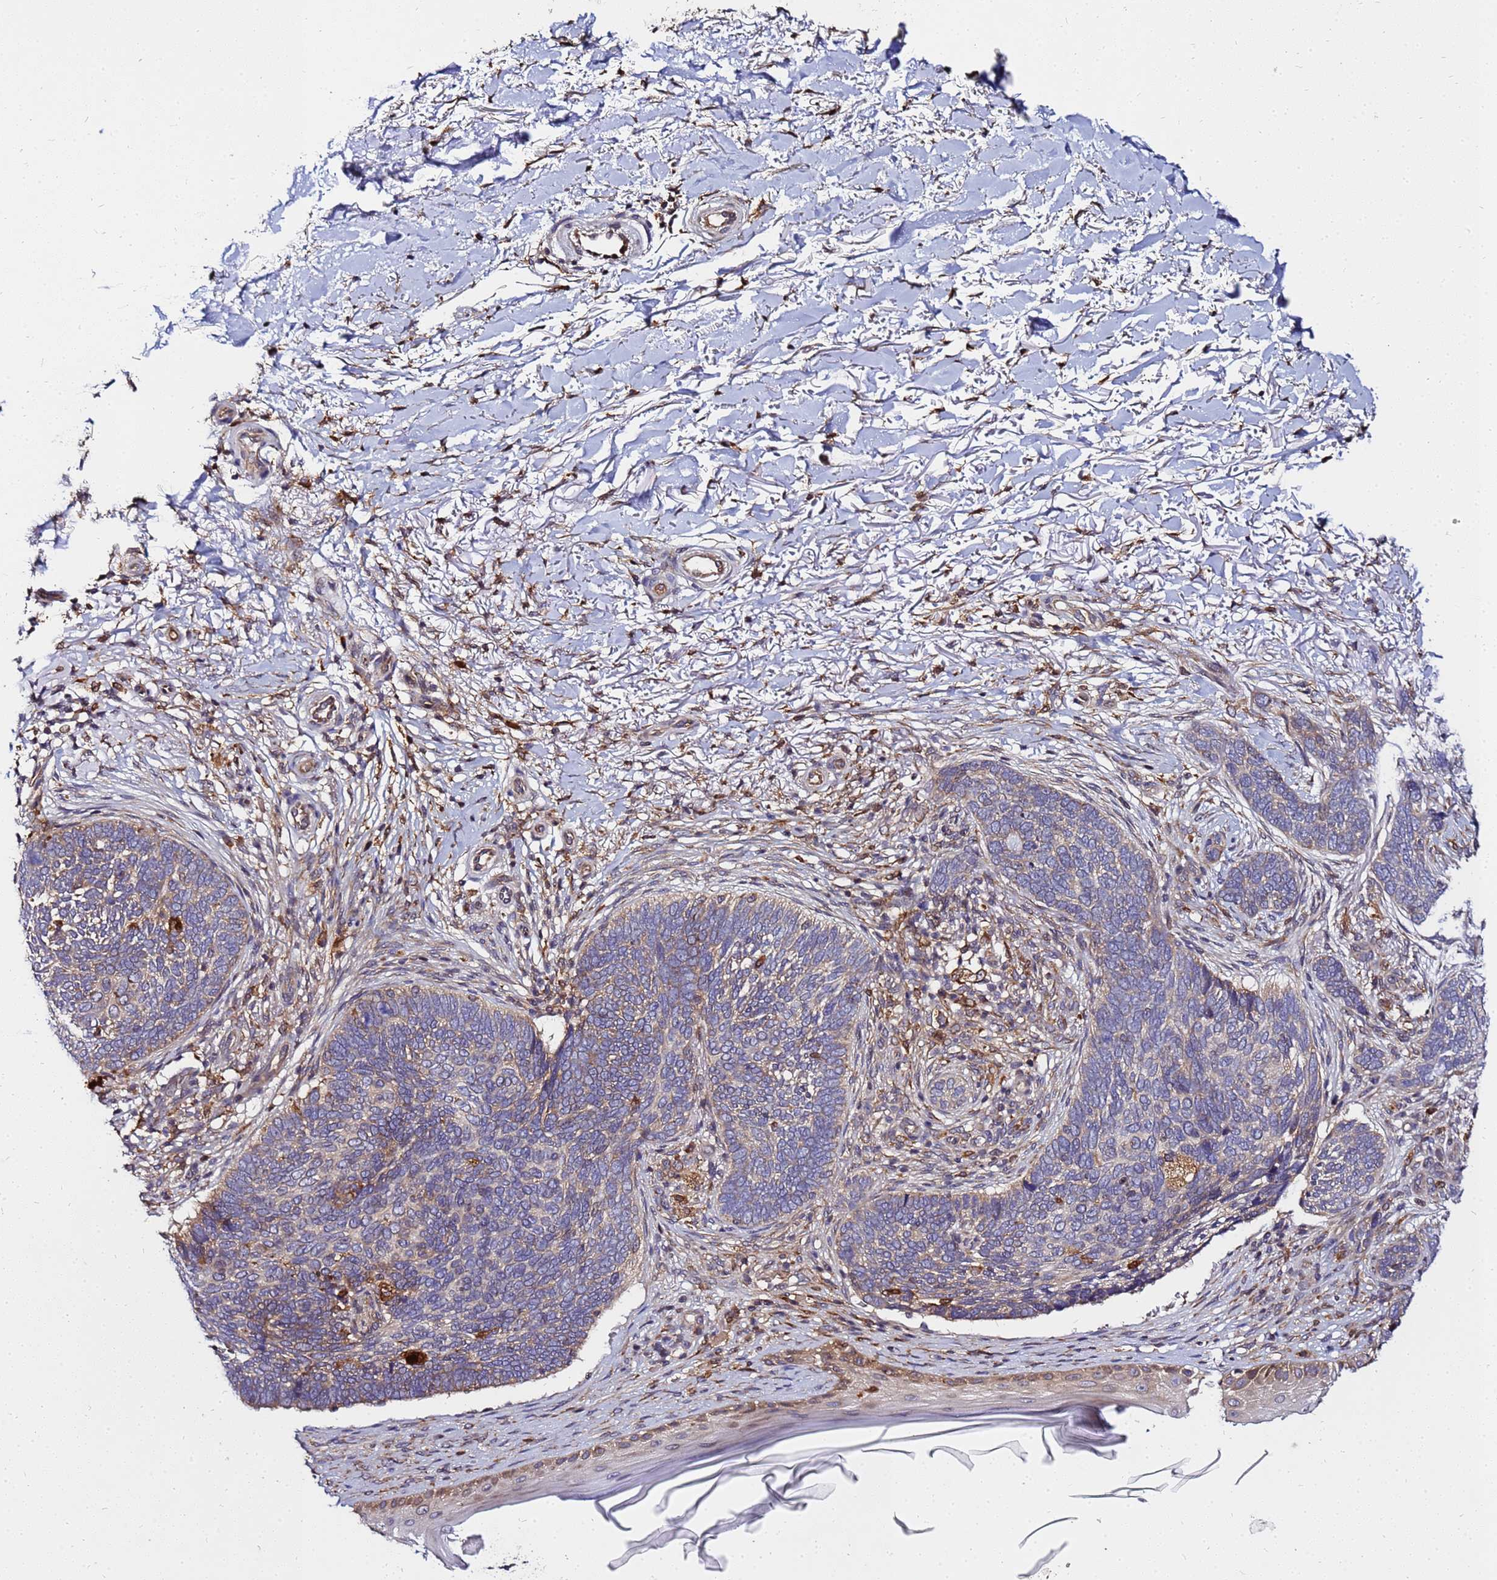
{"staining": {"intensity": "weak", "quantity": "25%-75%", "location": "cytoplasmic/membranous"}, "tissue": "skin cancer", "cell_type": "Tumor cells", "image_type": "cancer", "snomed": [{"axis": "morphology", "description": "Normal tissue, NOS"}, {"axis": "morphology", "description": "Basal cell carcinoma"}, {"axis": "topography", "description": "Skin"}], "caption": "Human skin cancer stained with a brown dye shows weak cytoplasmic/membranous positive staining in about 25%-75% of tumor cells.", "gene": "ADPGK", "patient": {"sex": "female", "age": 67}}